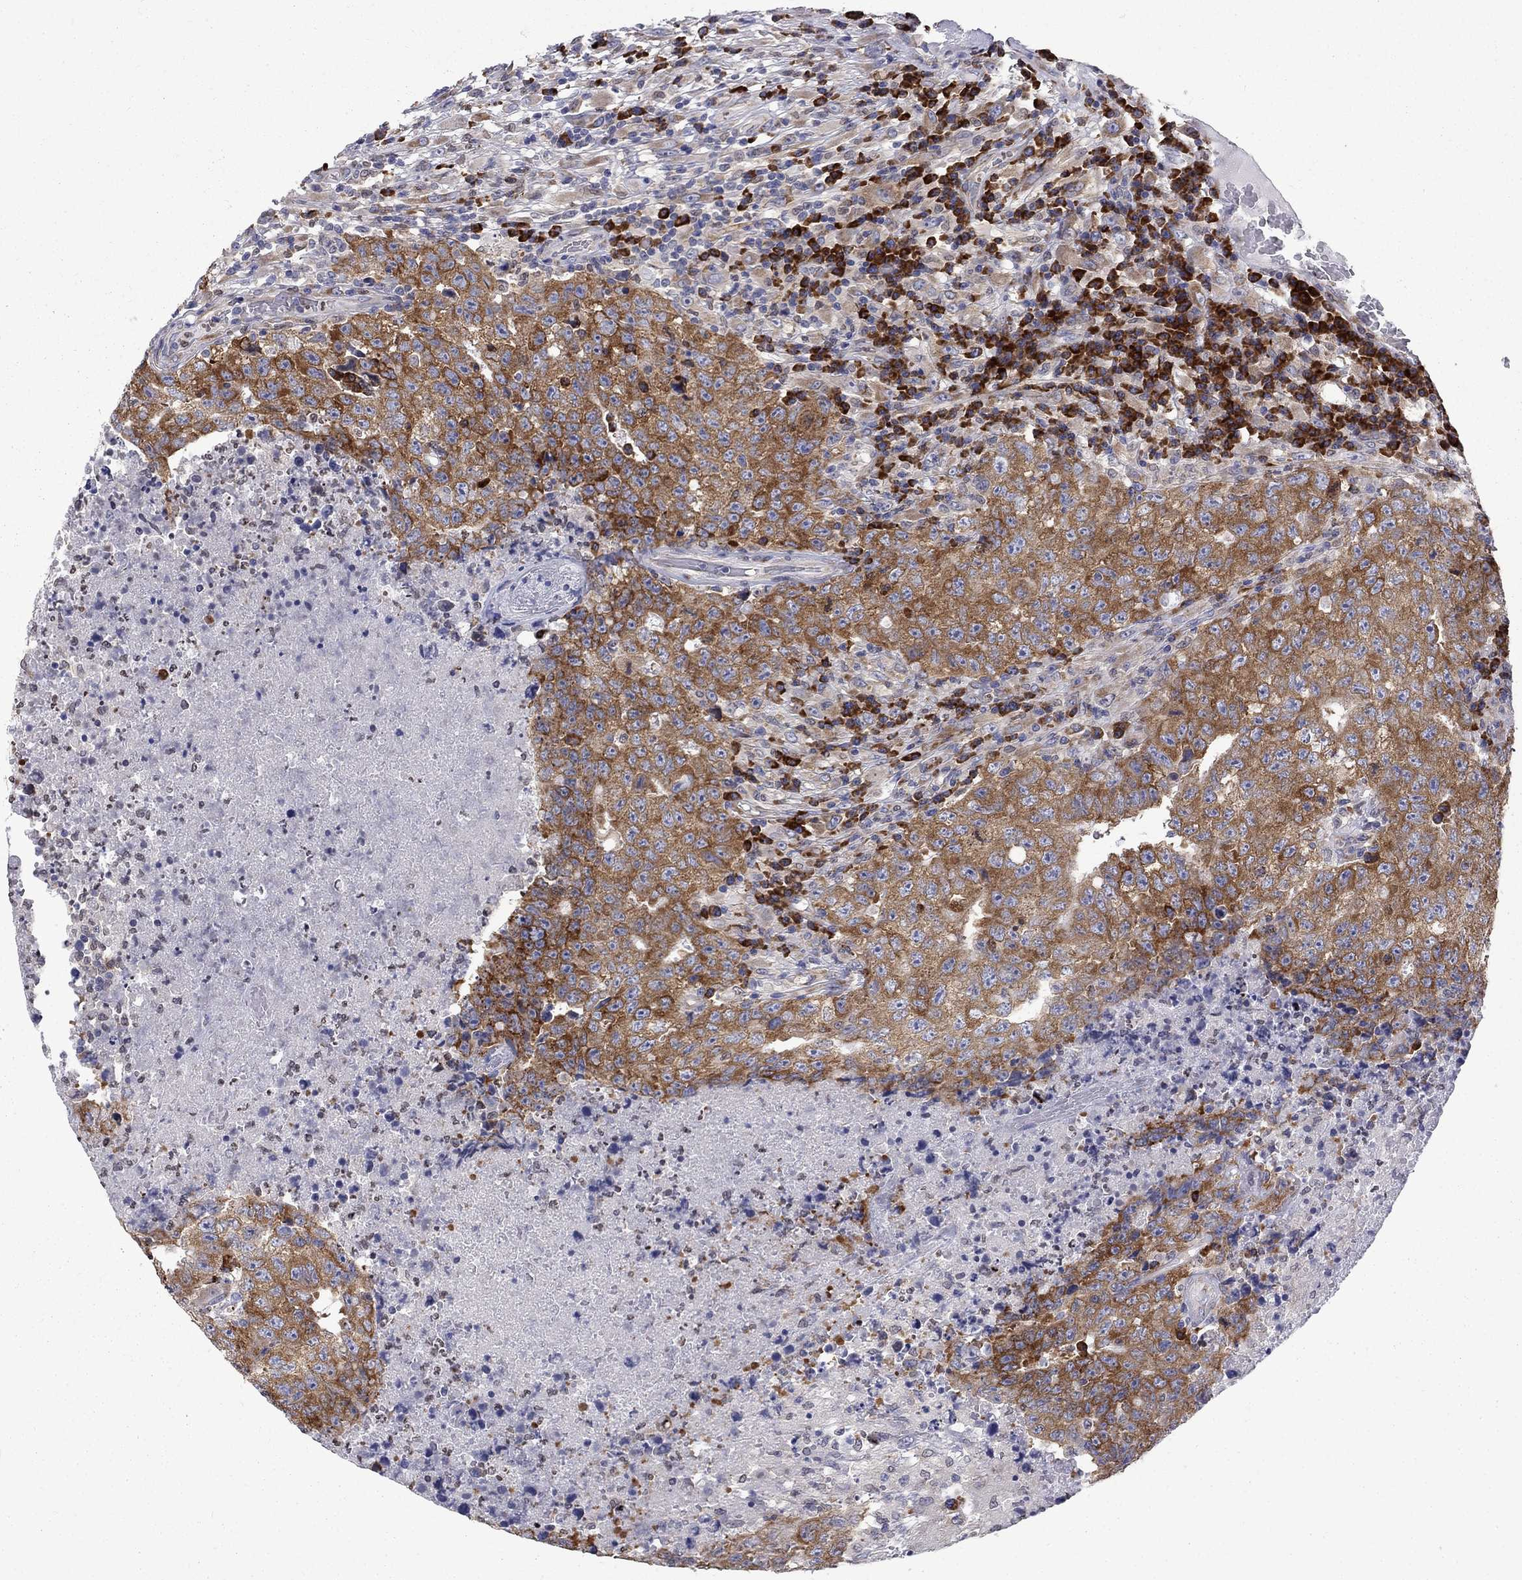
{"staining": {"intensity": "moderate", "quantity": ">75%", "location": "cytoplasmic/membranous"}, "tissue": "testis cancer", "cell_type": "Tumor cells", "image_type": "cancer", "snomed": [{"axis": "morphology", "description": "Necrosis, NOS"}, {"axis": "morphology", "description": "Carcinoma, Embryonal, NOS"}, {"axis": "topography", "description": "Testis"}], "caption": "A brown stain labels moderate cytoplasmic/membranous expression of a protein in testis cancer tumor cells. The staining is performed using DAB (3,3'-diaminobenzidine) brown chromogen to label protein expression. The nuclei are counter-stained blue using hematoxylin.", "gene": "PABPC4", "patient": {"sex": "male", "age": 19}}